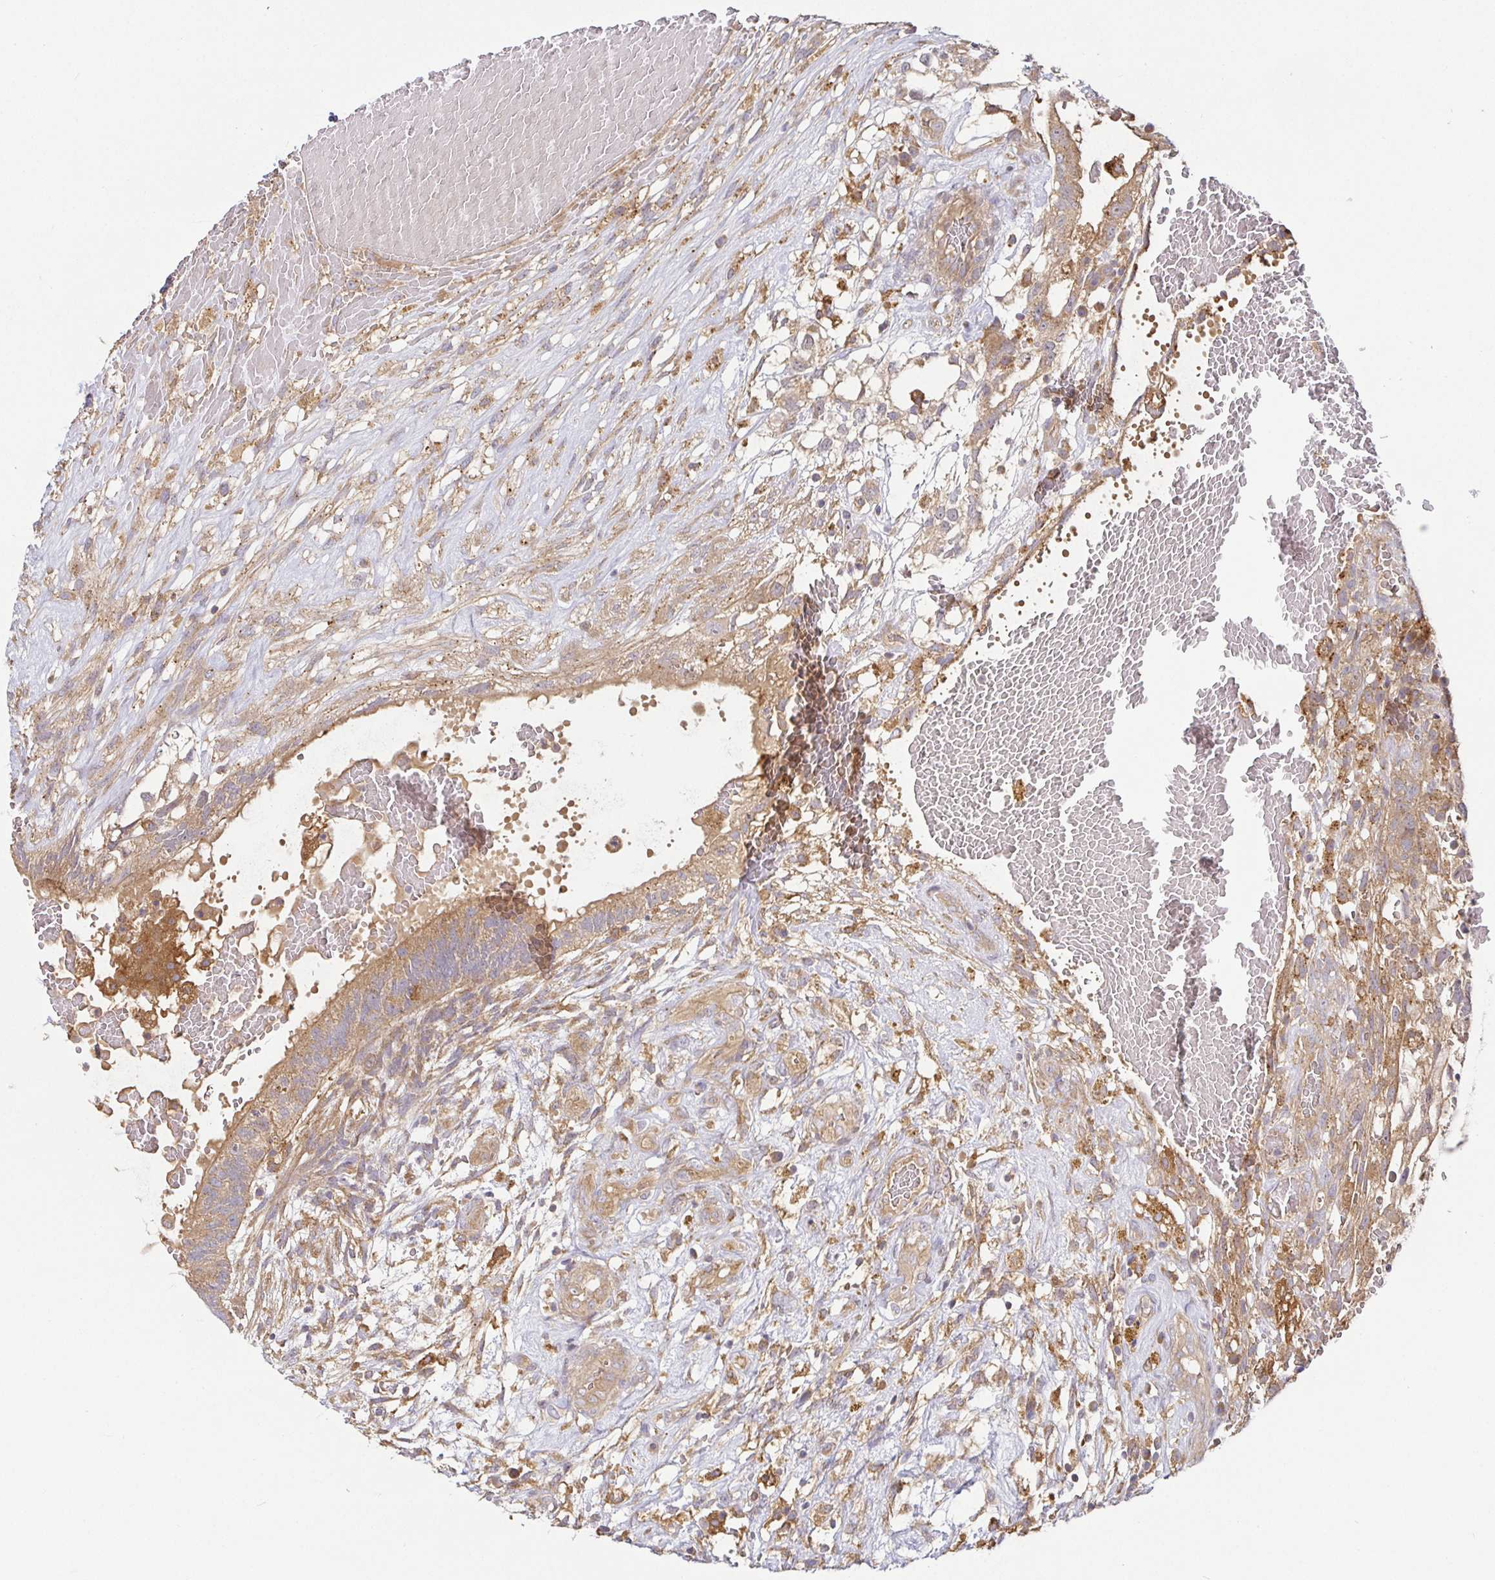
{"staining": {"intensity": "moderate", "quantity": ">75%", "location": "cytoplasmic/membranous"}, "tissue": "testis cancer", "cell_type": "Tumor cells", "image_type": "cancer", "snomed": [{"axis": "morphology", "description": "Normal tissue, NOS"}, {"axis": "morphology", "description": "Carcinoma, Embryonal, NOS"}, {"axis": "topography", "description": "Testis"}], "caption": "Protein expression by immunohistochemistry displays moderate cytoplasmic/membranous staining in approximately >75% of tumor cells in embryonal carcinoma (testis).", "gene": "SNX8", "patient": {"sex": "male", "age": 32}}